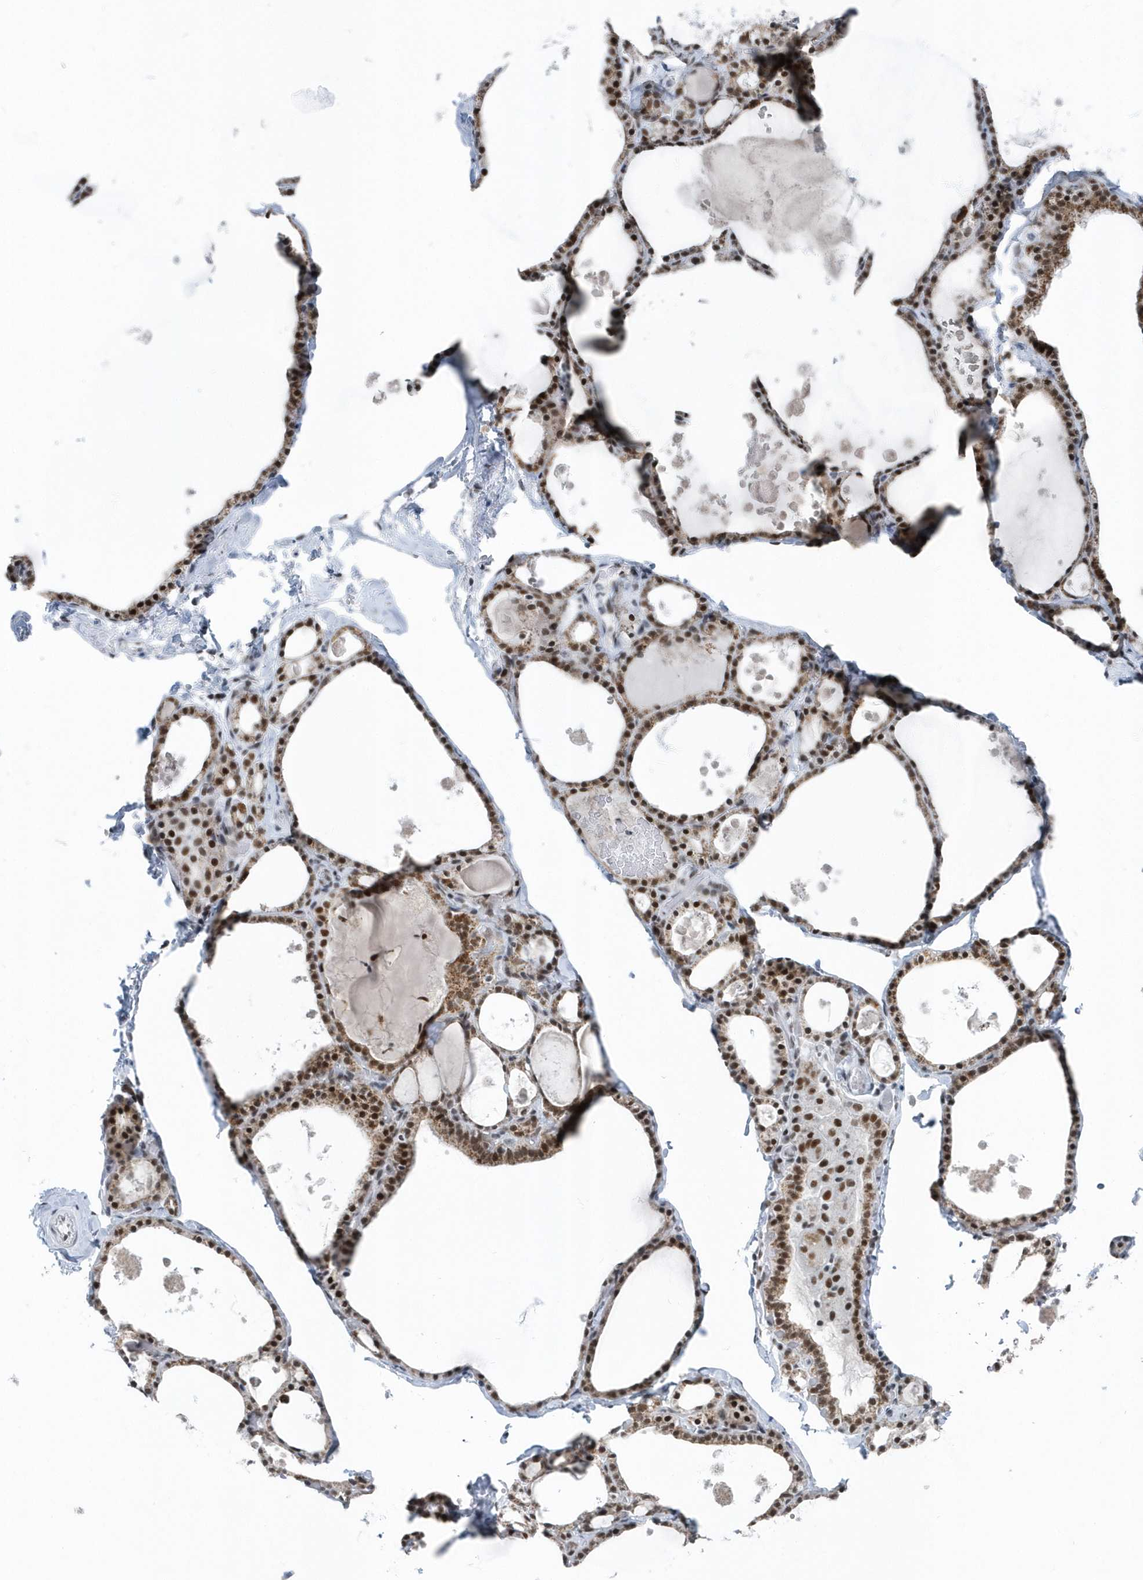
{"staining": {"intensity": "strong", "quantity": ">75%", "location": "cytoplasmic/membranous,nuclear"}, "tissue": "thyroid gland", "cell_type": "Glandular cells", "image_type": "normal", "snomed": [{"axis": "morphology", "description": "Normal tissue, NOS"}, {"axis": "topography", "description": "Thyroid gland"}], "caption": "A micrograph of human thyroid gland stained for a protein demonstrates strong cytoplasmic/membranous,nuclear brown staining in glandular cells.", "gene": "FIP1L1", "patient": {"sex": "male", "age": 56}}